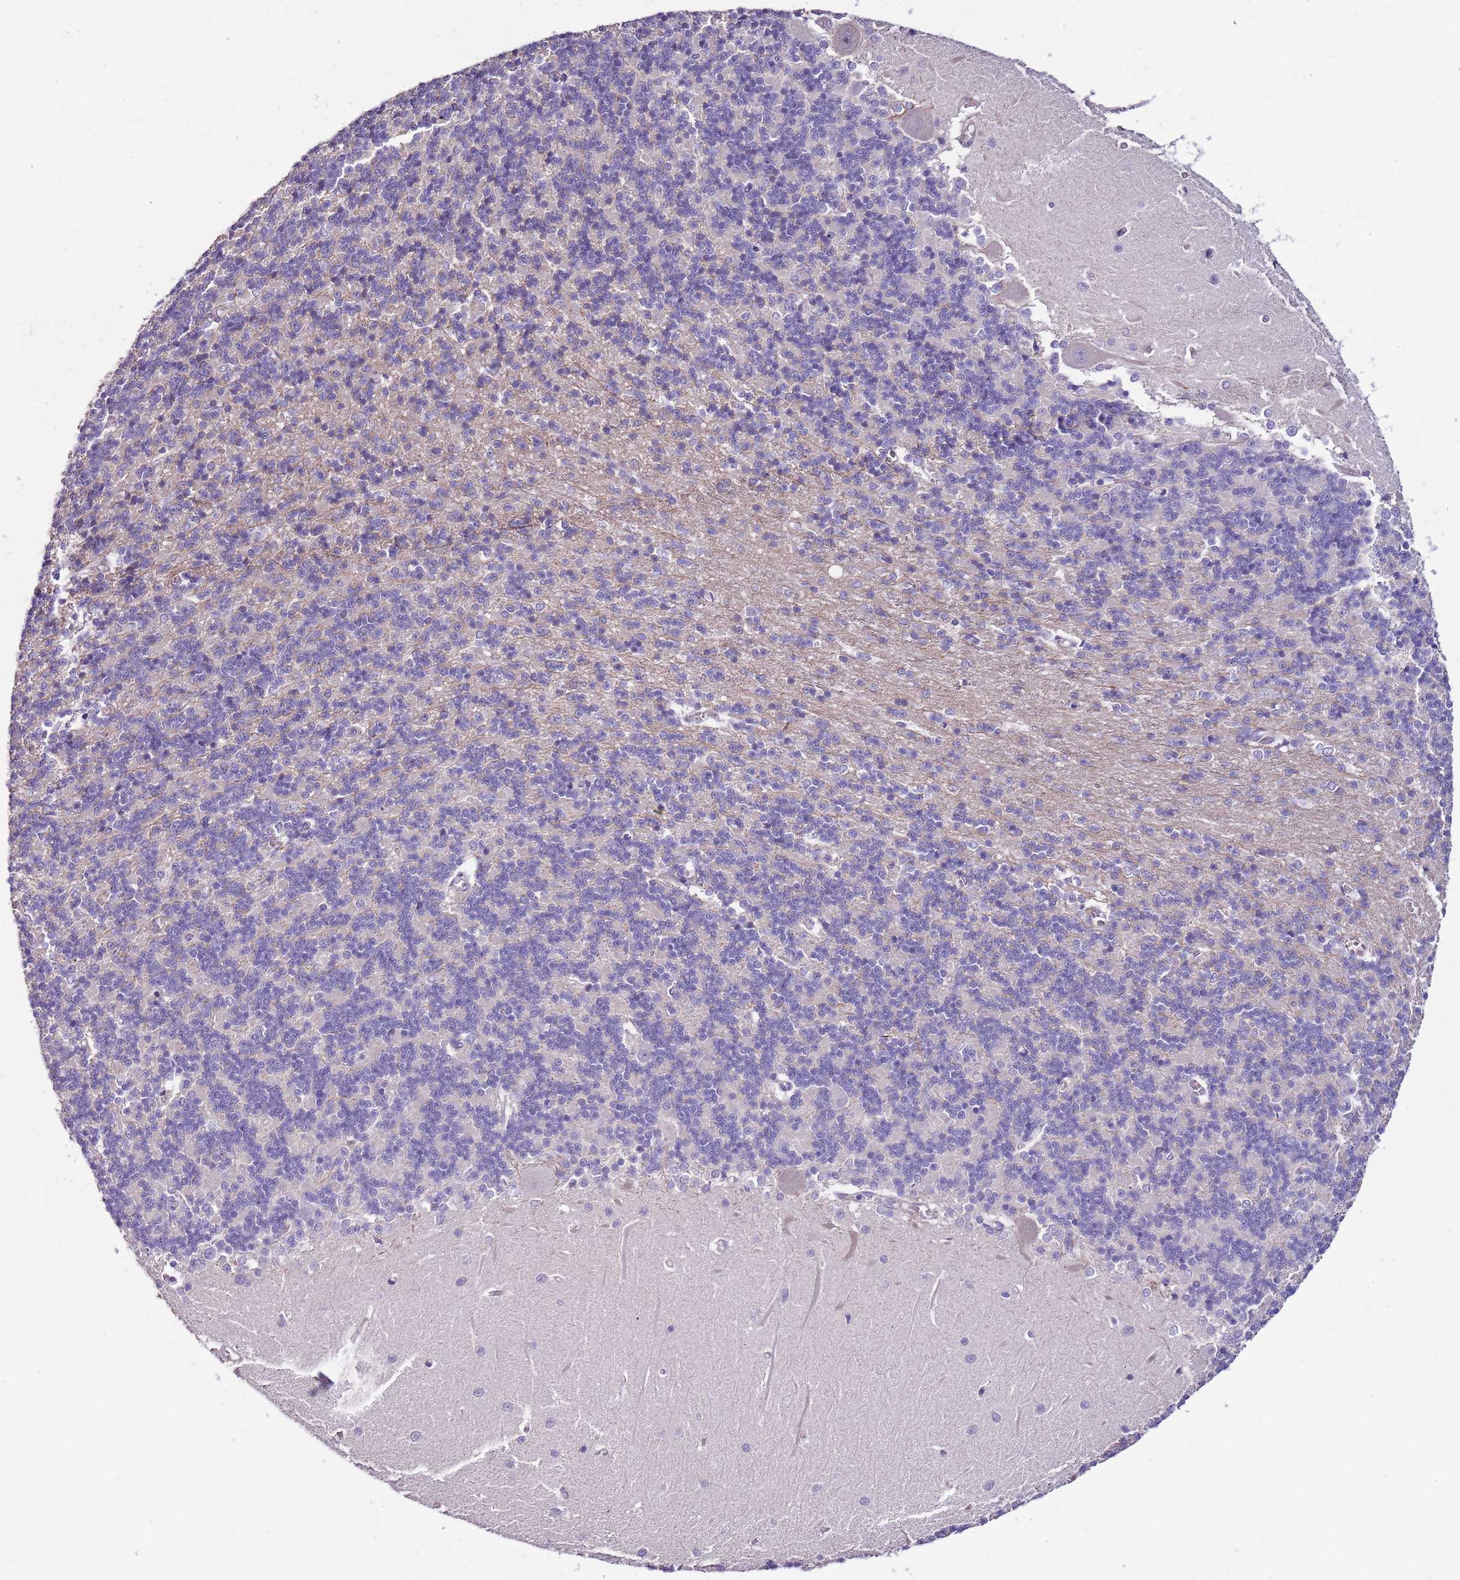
{"staining": {"intensity": "negative", "quantity": "none", "location": "none"}, "tissue": "cerebellum", "cell_type": "Cells in granular layer", "image_type": "normal", "snomed": [{"axis": "morphology", "description": "Normal tissue, NOS"}, {"axis": "topography", "description": "Cerebellum"}], "caption": "The IHC photomicrograph has no significant positivity in cells in granular layer of cerebellum. Nuclei are stained in blue.", "gene": "NKX2", "patient": {"sex": "male", "age": 37}}